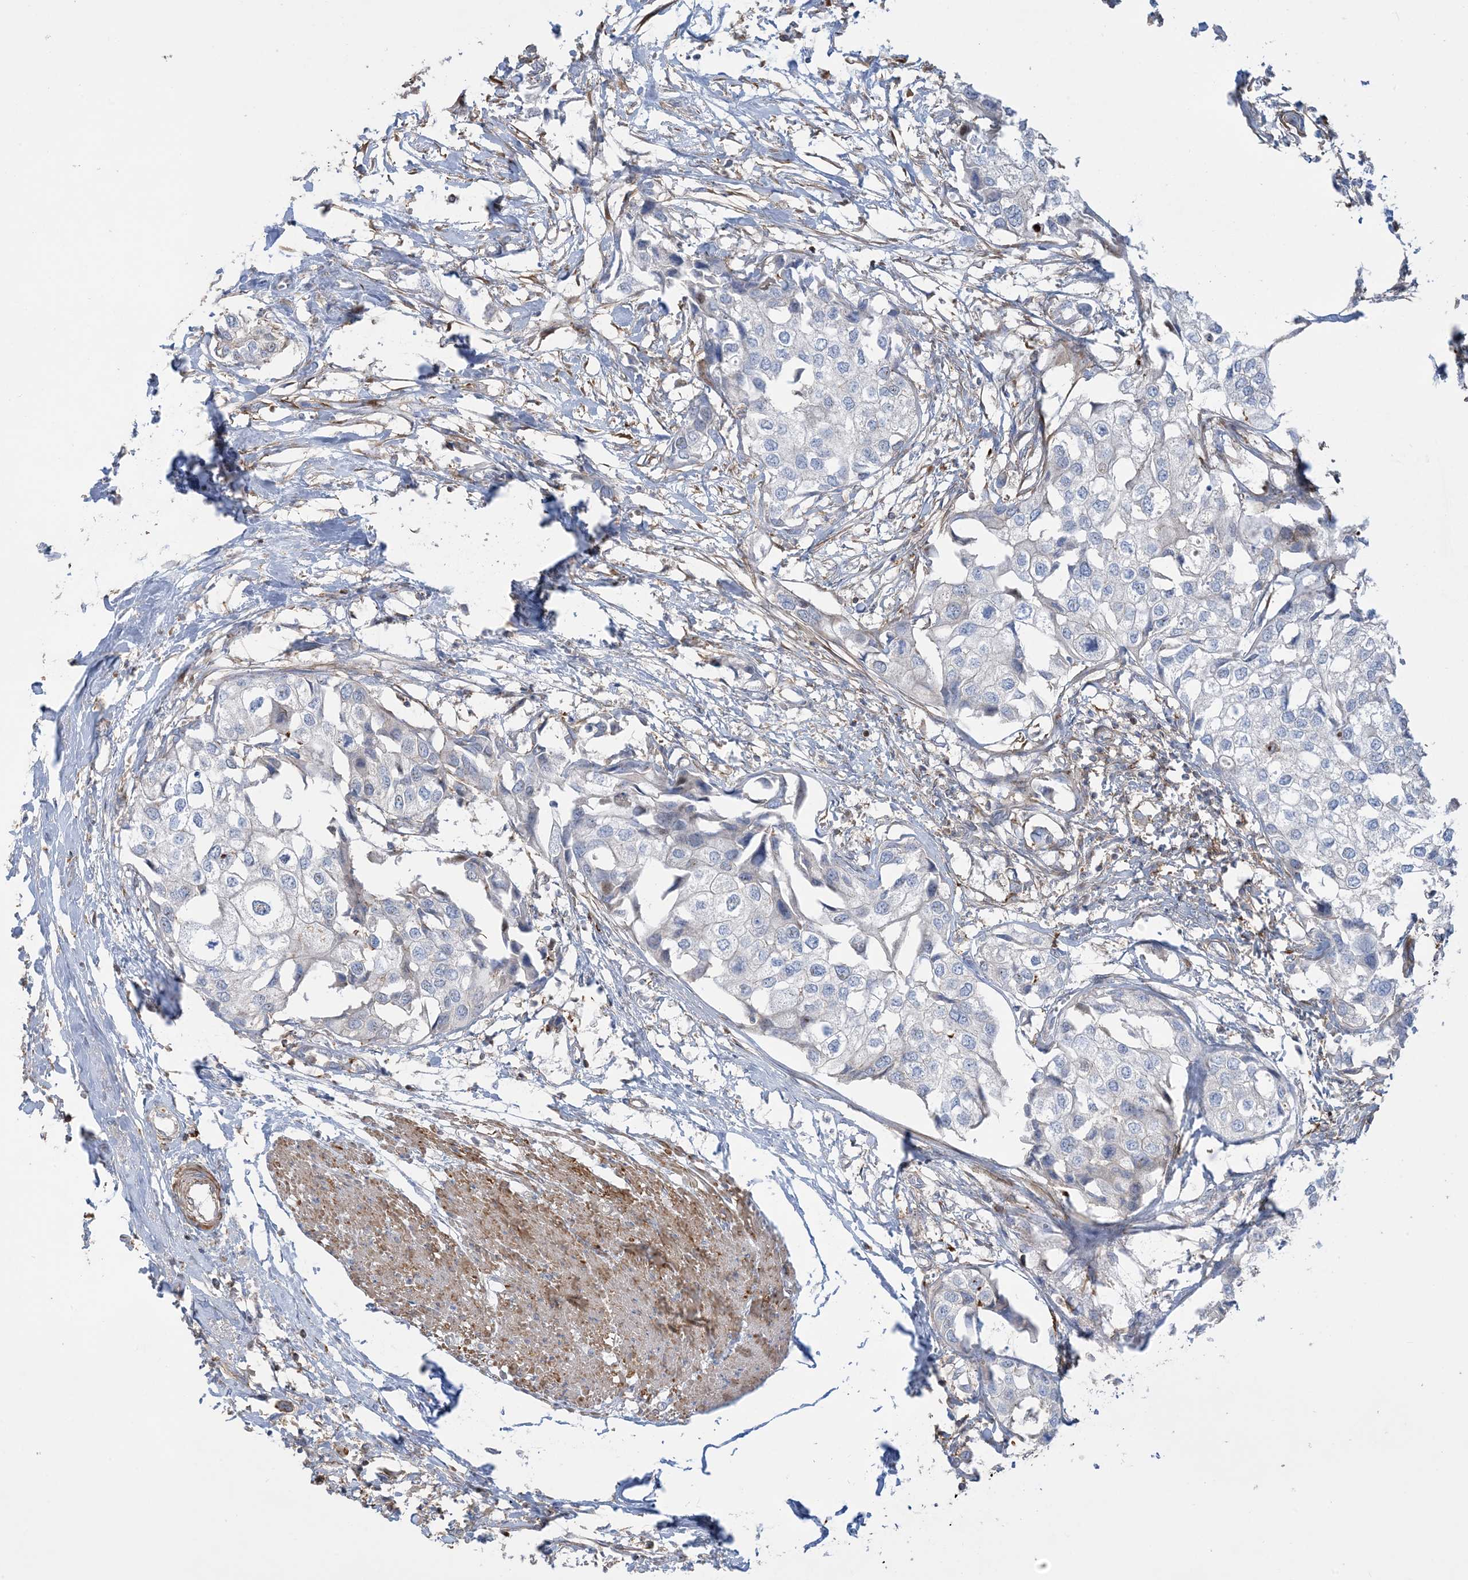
{"staining": {"intensity": "negative", "quantity": "none", "location": "none"}, "tissue": "urothelial cancer", "cell_type": "Tumor cells", "image_type": "cancer", "snomed": [{"axis": "morphology", "description": "Urothelial carcinoma, High grade"}, {"axis": "topography", "description": "Urinary bladder"}], "caption": "Image shows no protein staining in tumor cells of high-grade urothelial carcinoma tissue.", "gene": "GTF3C2", "patient": {"sex": "male", "age": 64}}